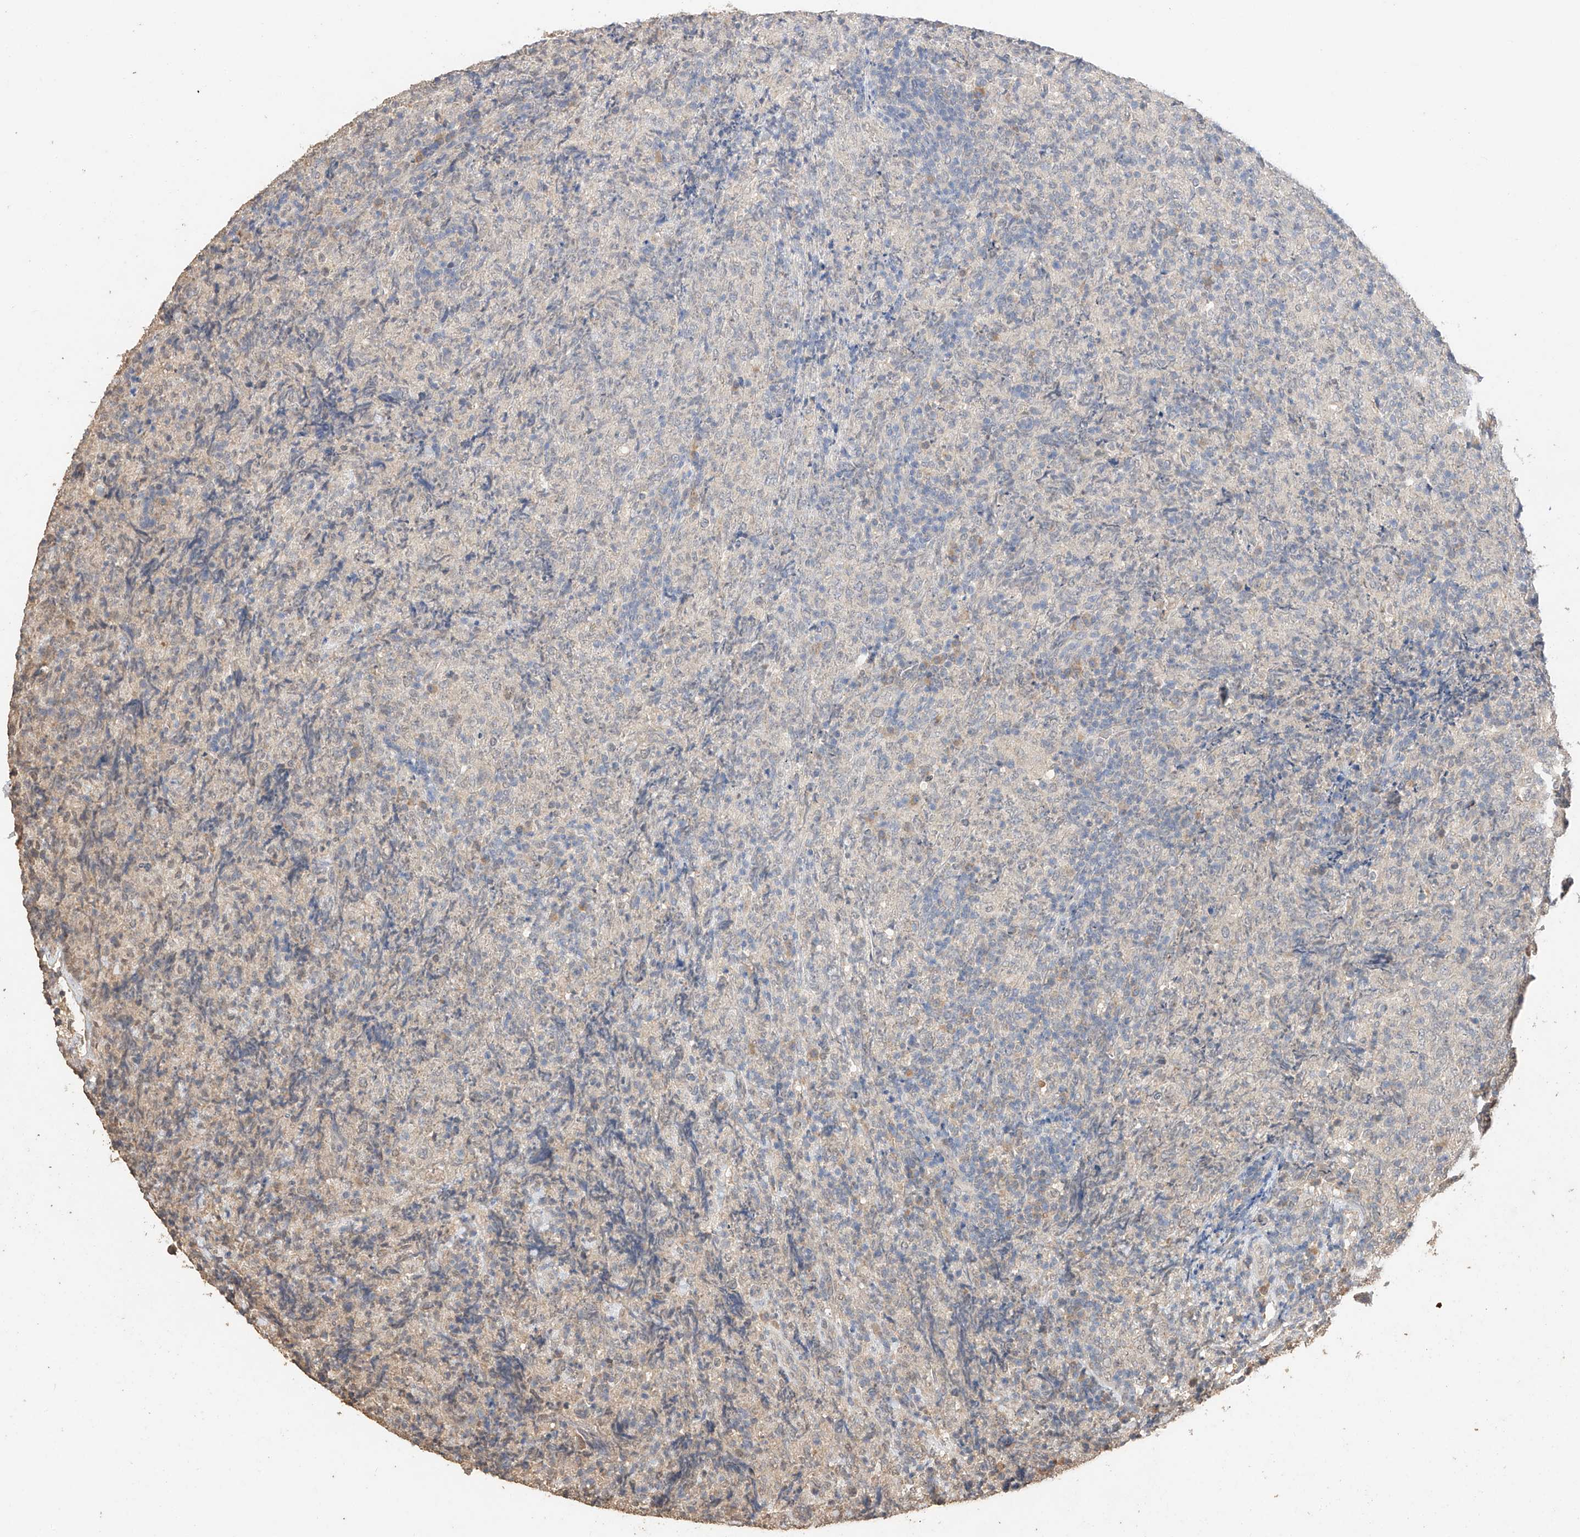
{"staining": {"intensity": "negative", "quantity": "none", "location": "none"}, "tissue": "lymphoma", "cell_type": "Tumor cells", "image_type": "cancer", "snomed": [{"axis": "morphology", "description": "Malignant lymphoma, non-Hodgkin's type, High grade"}, {"axis": "topography", "description": "Tonsil"}], "caption": "Immunohistochemistry (IHC) histopathology image of malignant lymphoma, non-Hodgkin's type (high-grade) stained for a protein (brown), which shows no expression in tumor cells. The staining was performed using DAB (3,3'-diaminobenzidine) to visualize the protein expression in brown, while the nuclei were stained in blue with hematoxylin (Magnification: 20x).", "gene": "IL22RA2", "patient": {"sex": "female", "age": 36}}